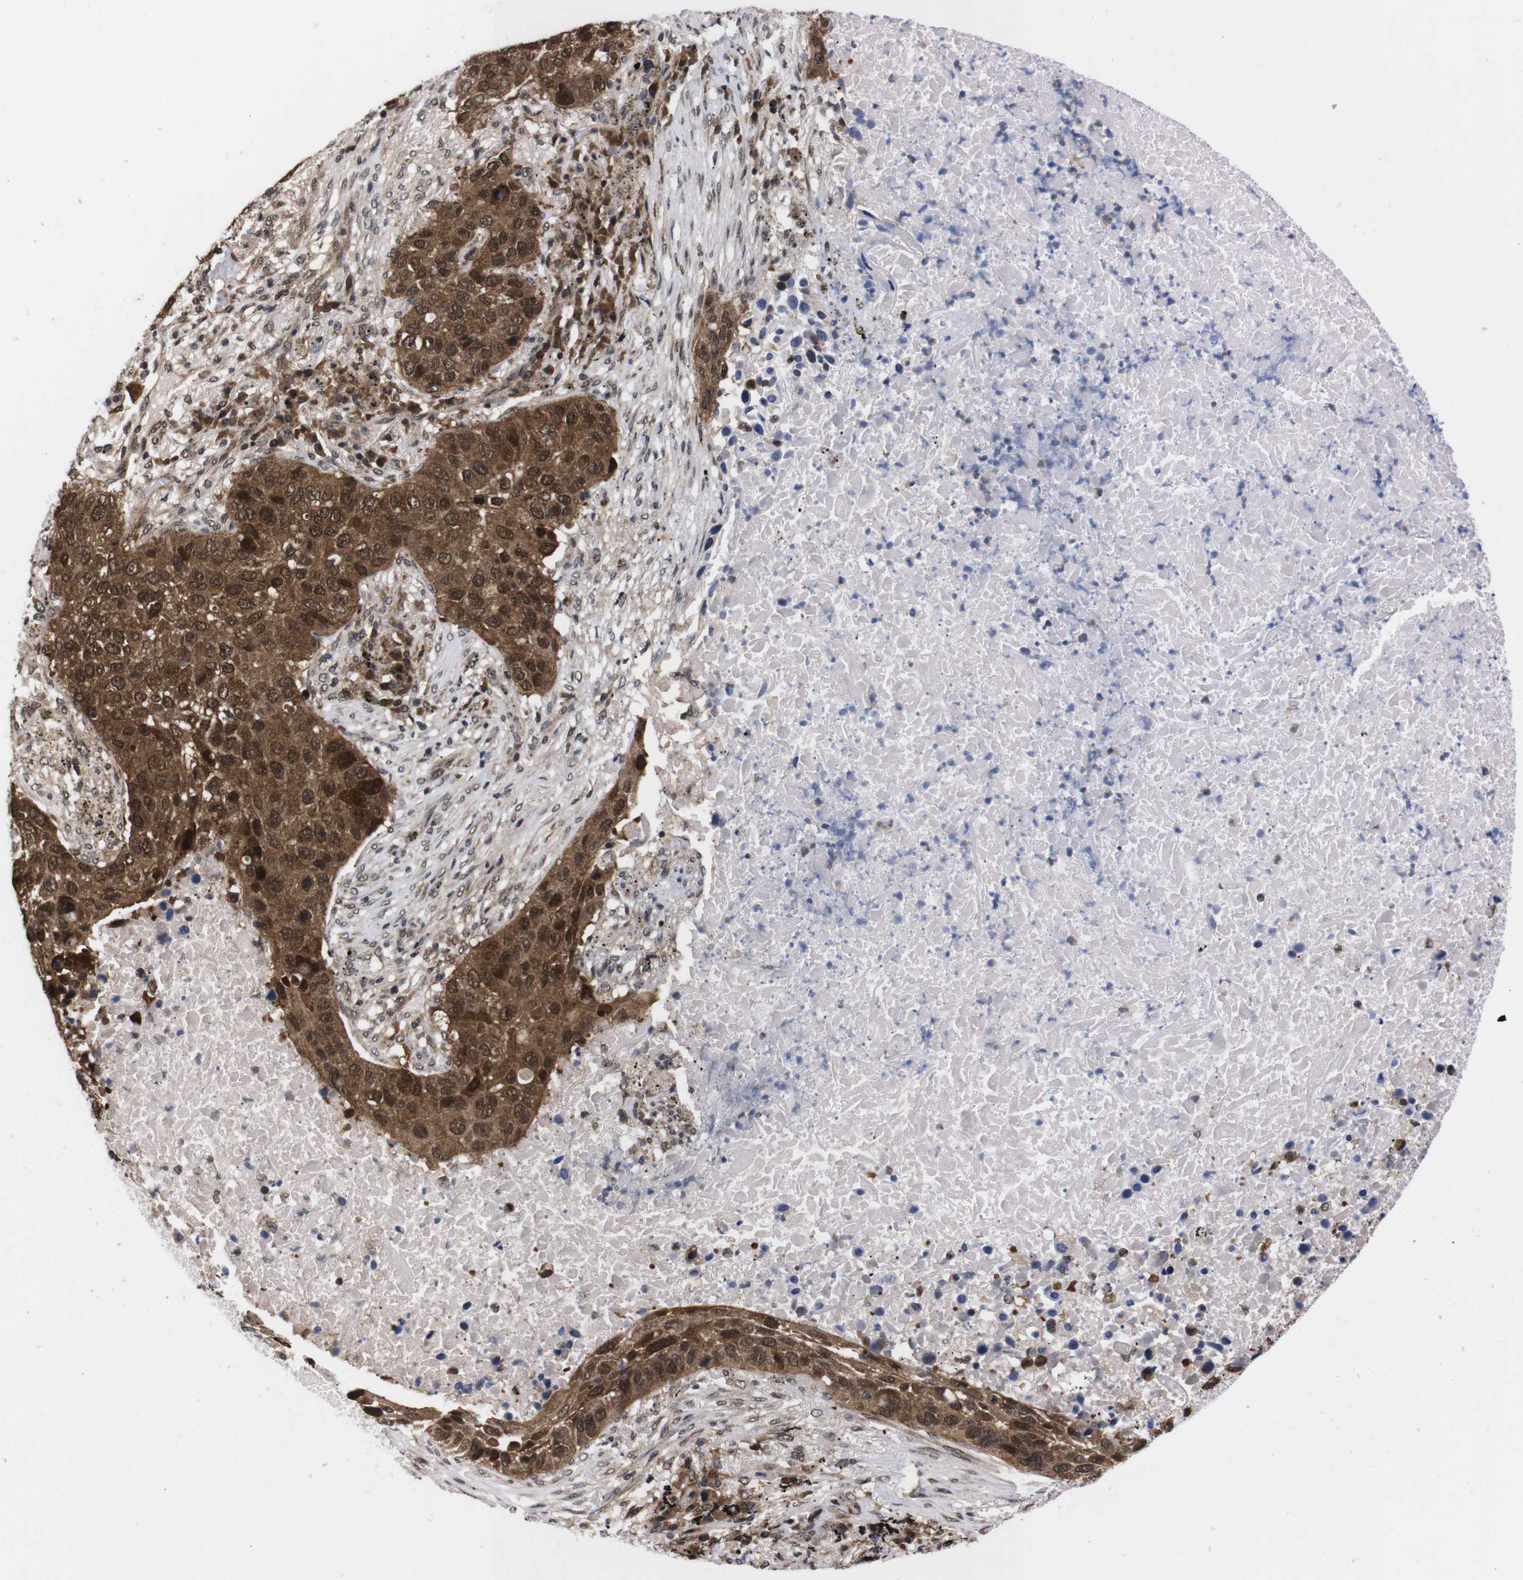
{"staining": {"intensity": "strong", "quantity": ">75%", "location": "cytoplasmic/membranous,nuclear"}, "tissue": "lung cancer", "cell_type": "Tumor cells", "image_type": "cancer", "snomed": [{"axis": "morphology", "description": "Squamous cell carcinoma, NOS"}, {"axis": "topography", "description": "Lung"}], "caption": "The histopathology image demonstrates a brown stain indicating the presence of a protein in the cytoplasmic/membranous and nuclear of tumor cells in lung squamous cell carcinoma.", "gene": "UBQLN2", "patient": {"sex": "male", "age": 57}}